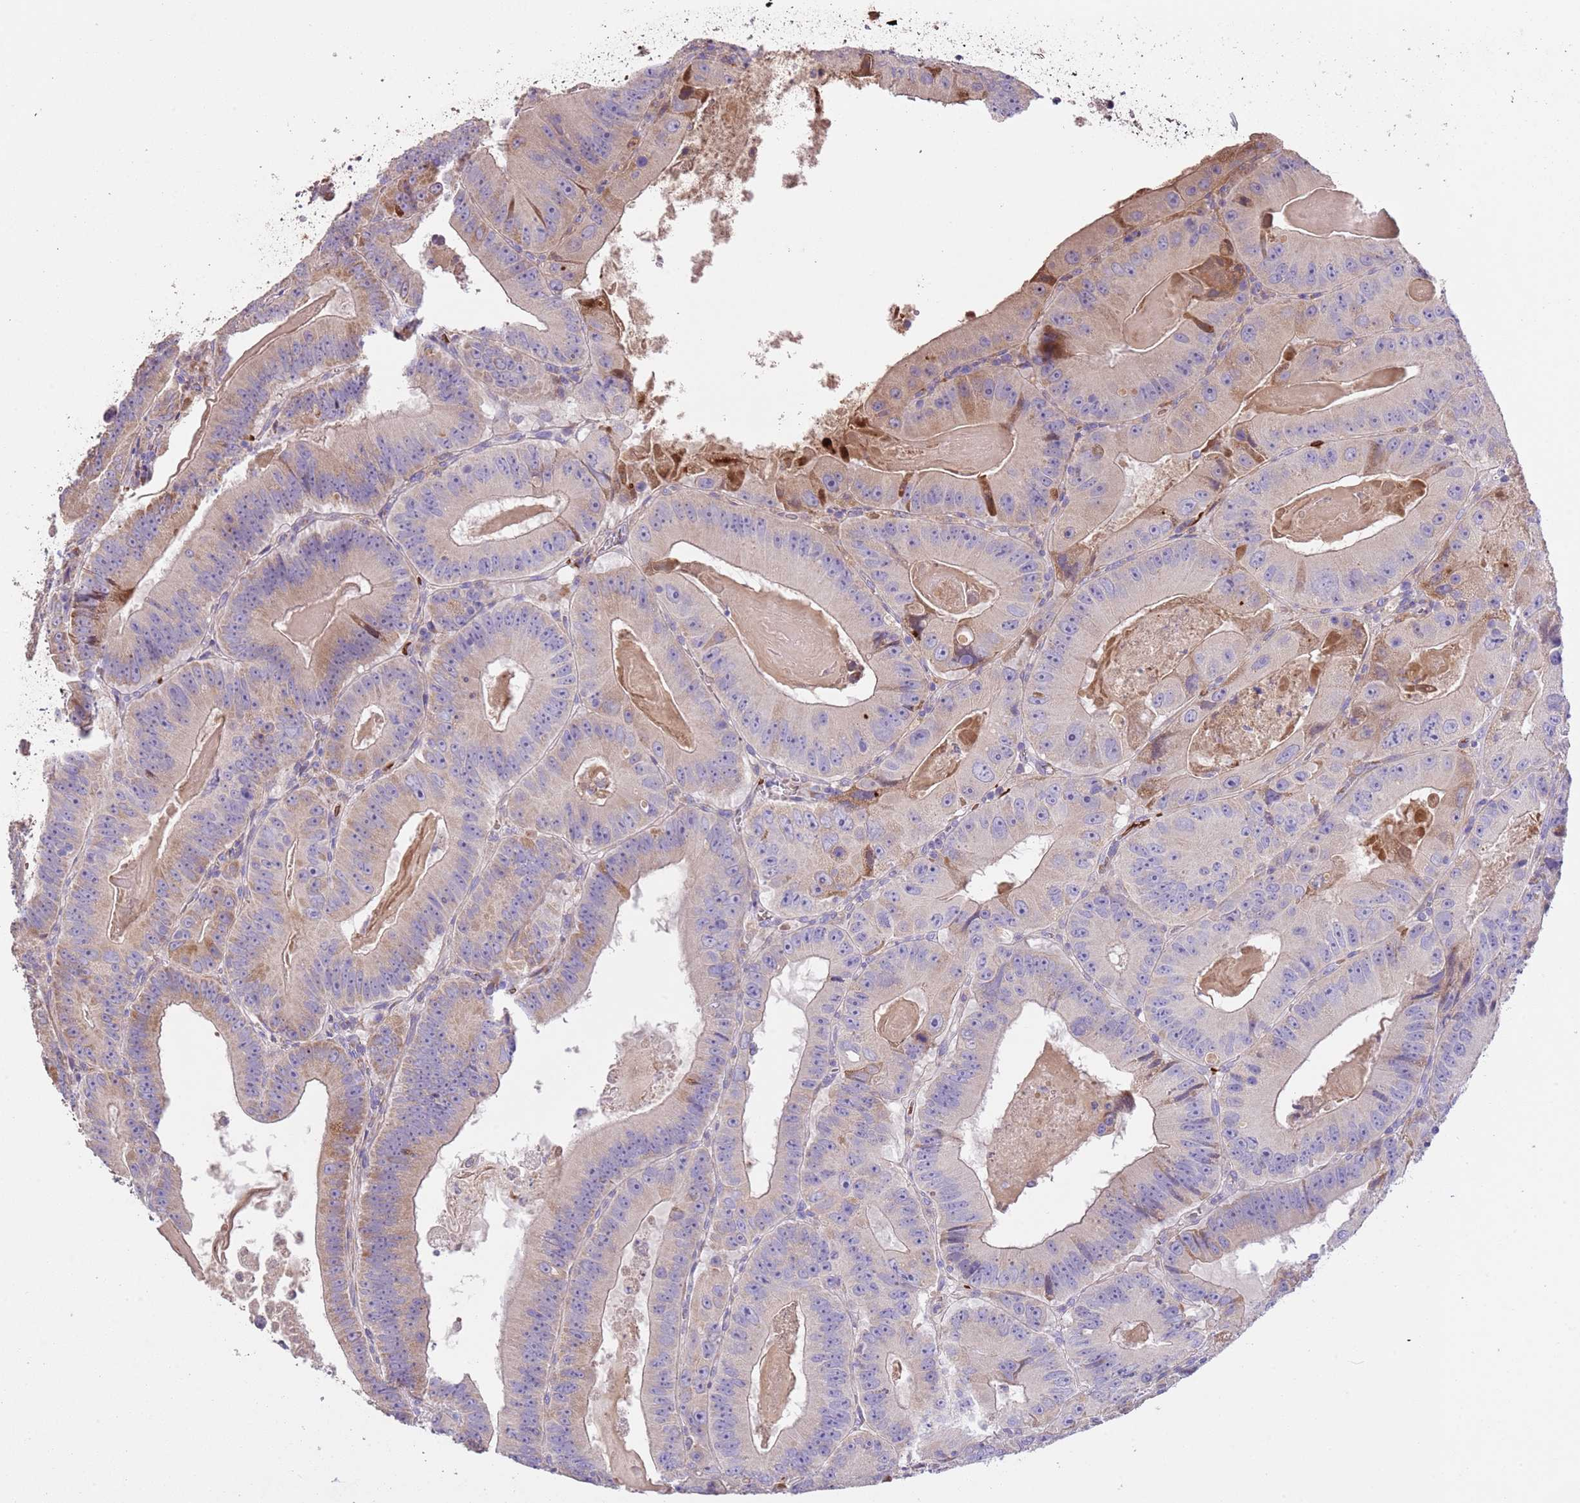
{"staining": {"intensity": "moderate", "quantity": "<25%", "location": "cytoplasmic/membranous"}, "tissue": "colorectal cancer", "cell_type": "Tumor cells", "image_type": "cancer", "snomed": [{"axis": "morphology", "description": "Adenocarcinoma, NOS"}, {"axis": "topography", "description": "Colon"}], "caption": "Immunohistochemistry of human adenocarcinoma (colorectal) exhibits low levels of moderate cytoplasmic/membranous positivity in approximately <25% of tumor cells. (brown staining indicates protein expression, while blue staining denotes nuclei).", "gene": "PIGA", "patient": {"sex": "female", "age": 86}}